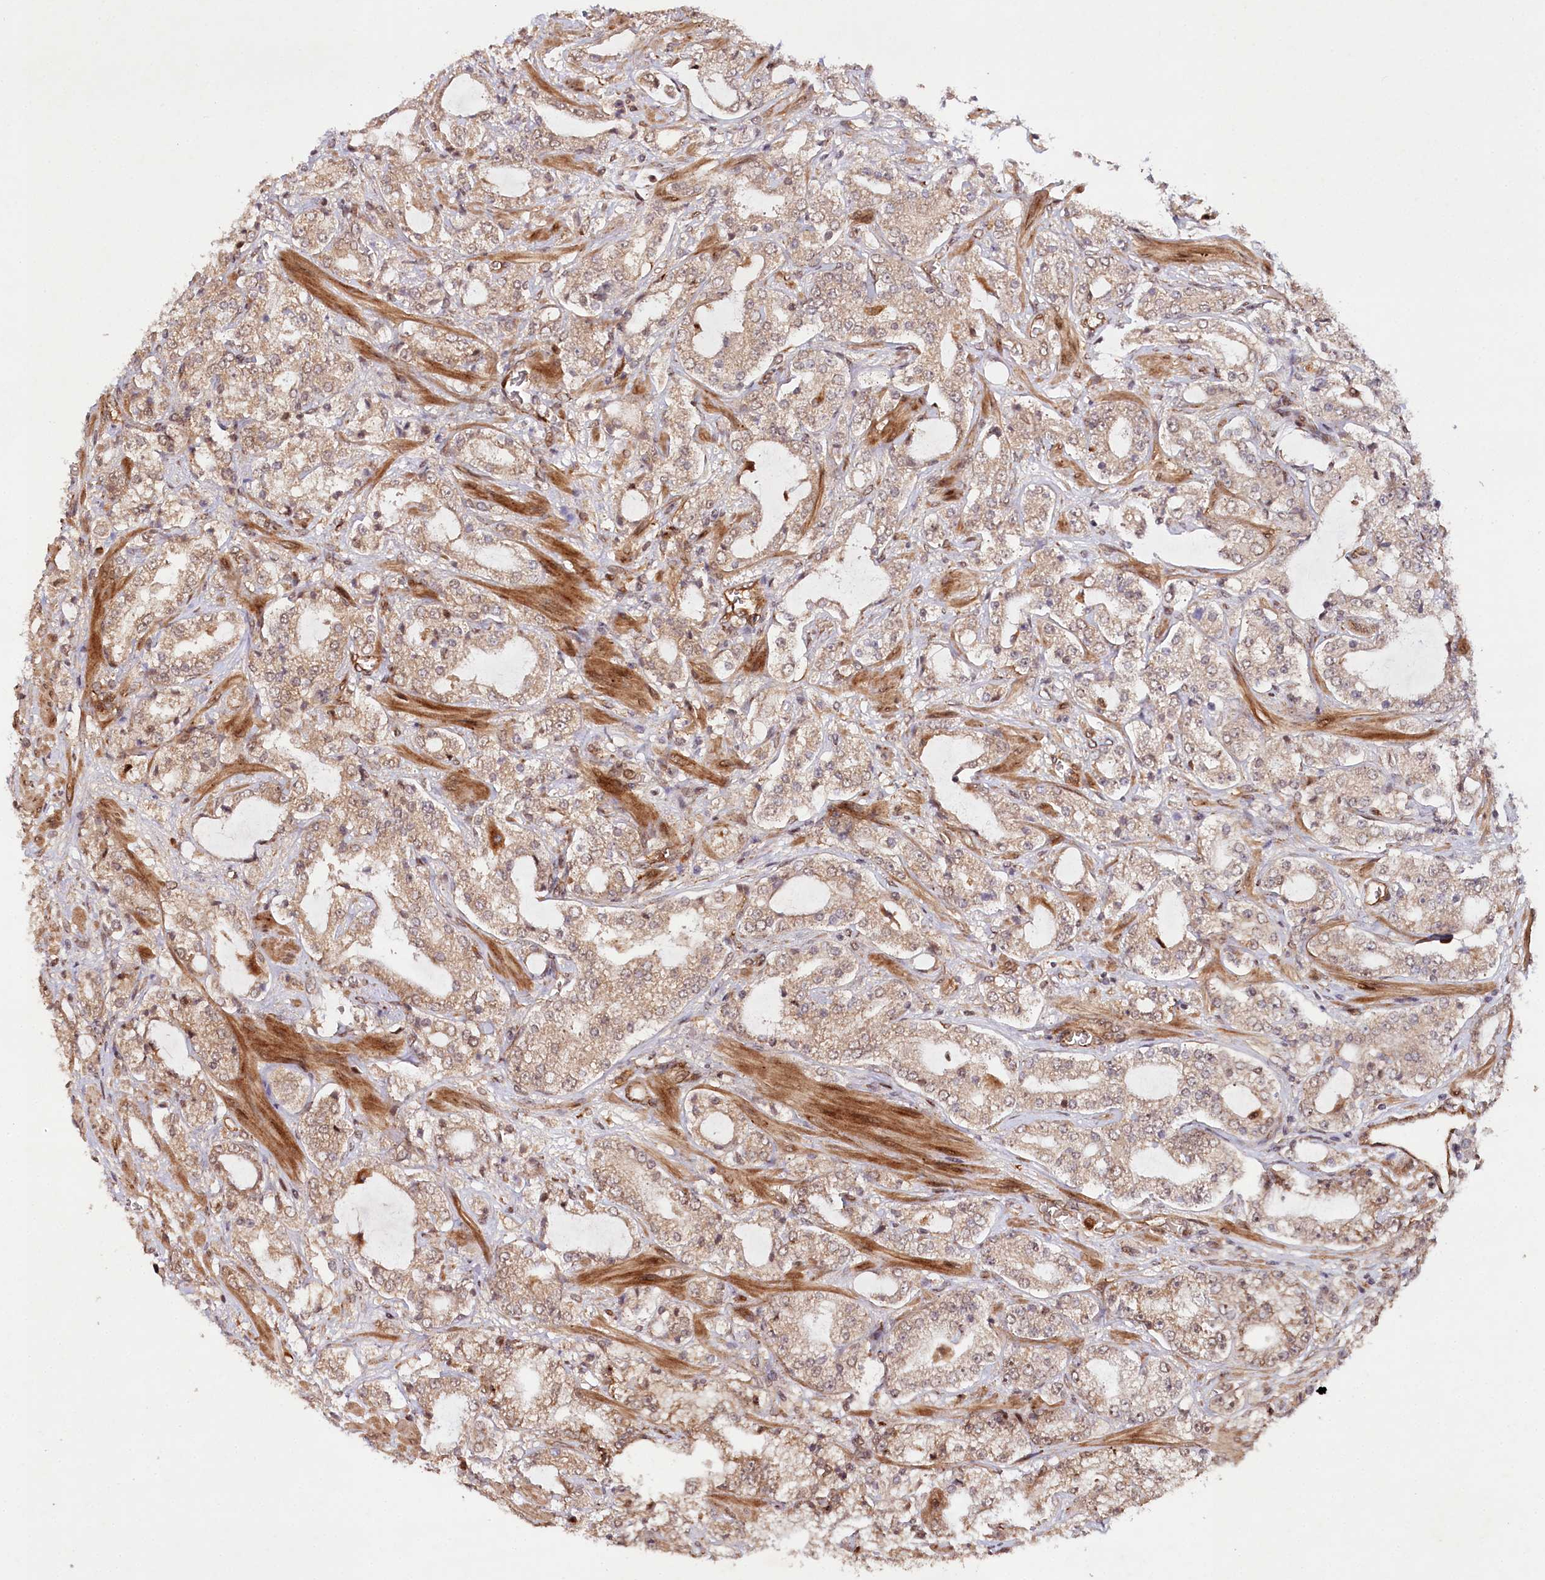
{"staining": {"intensity": "weak", "quantity": ">75%", "location": "cytoplasmic/membranous,nuclear"}, "tissue": "prostate cancer", "cell_type": "Tumor cells", "image_type": "cancer", "snomed": [{"axis": "morphology", "description": "Adenocarcinoma, High grade"}, {"axis": "topography", "description": "Prostate"}], "caption": "Prostate adenocarcinoma (high-grade) stained with a brown dye displays weak cytoplasmic/membranous and nuclear positive expression in approximately >75% of tumor cells.", "gene": "ALKBH8", "patient": {"sex": "male", "age": 64}}